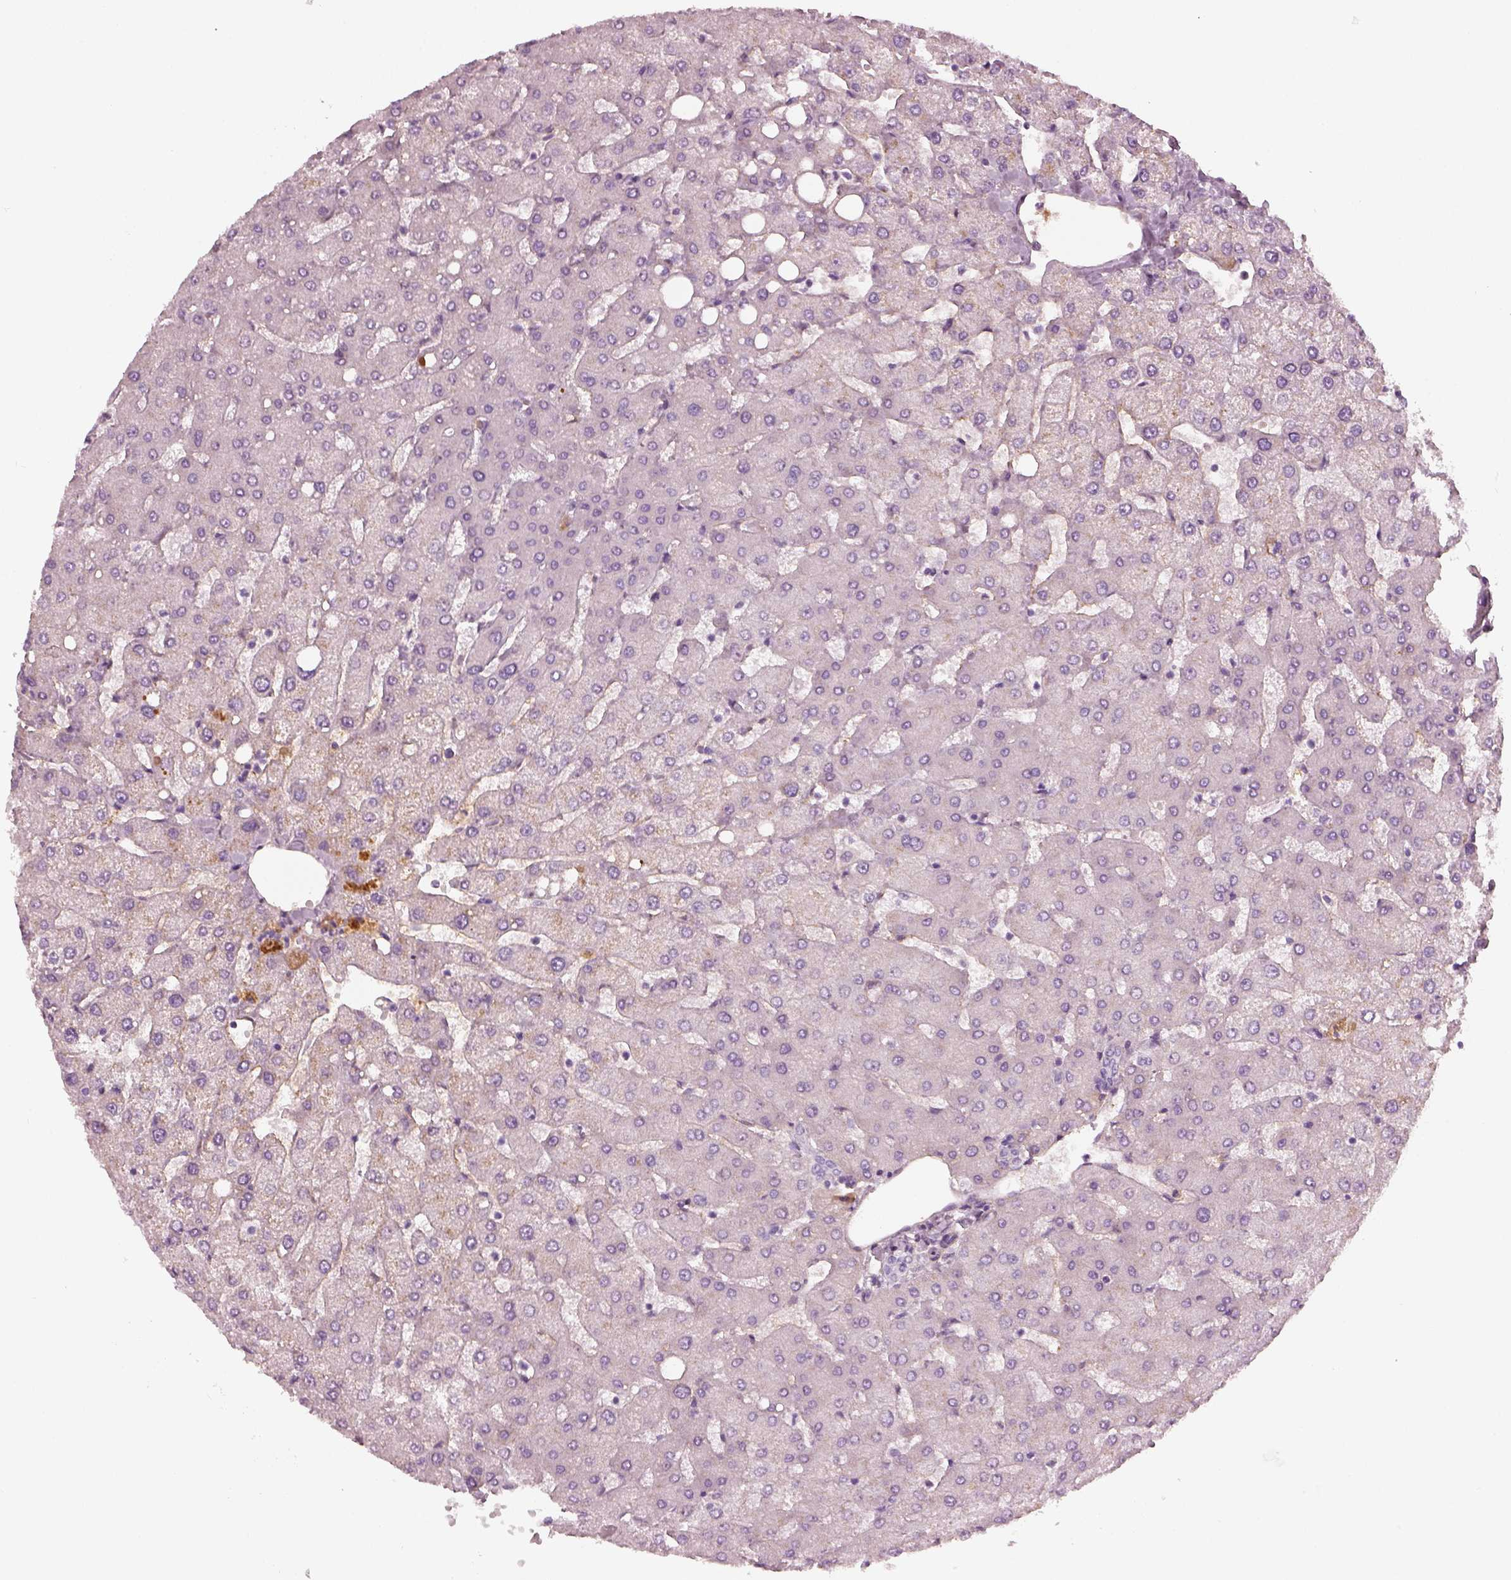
{"staining": {"intensity": "negative", "quantity": "none", "location": "none"}, "tissue": "liver", "cell_type": "Cholangiocytes", "image_type": "normal", "snomed": [{"axis": "morphology", "description": "Normal tissue, NOS"}, {"axis": "topography", "description": "Liver"}], "caption": "This is an immunohistochemistry image of benign liver. There is no staining in cholangiocytes.", "gene": "TRIM69", "patient": {"sex": "female", "age": 54}}